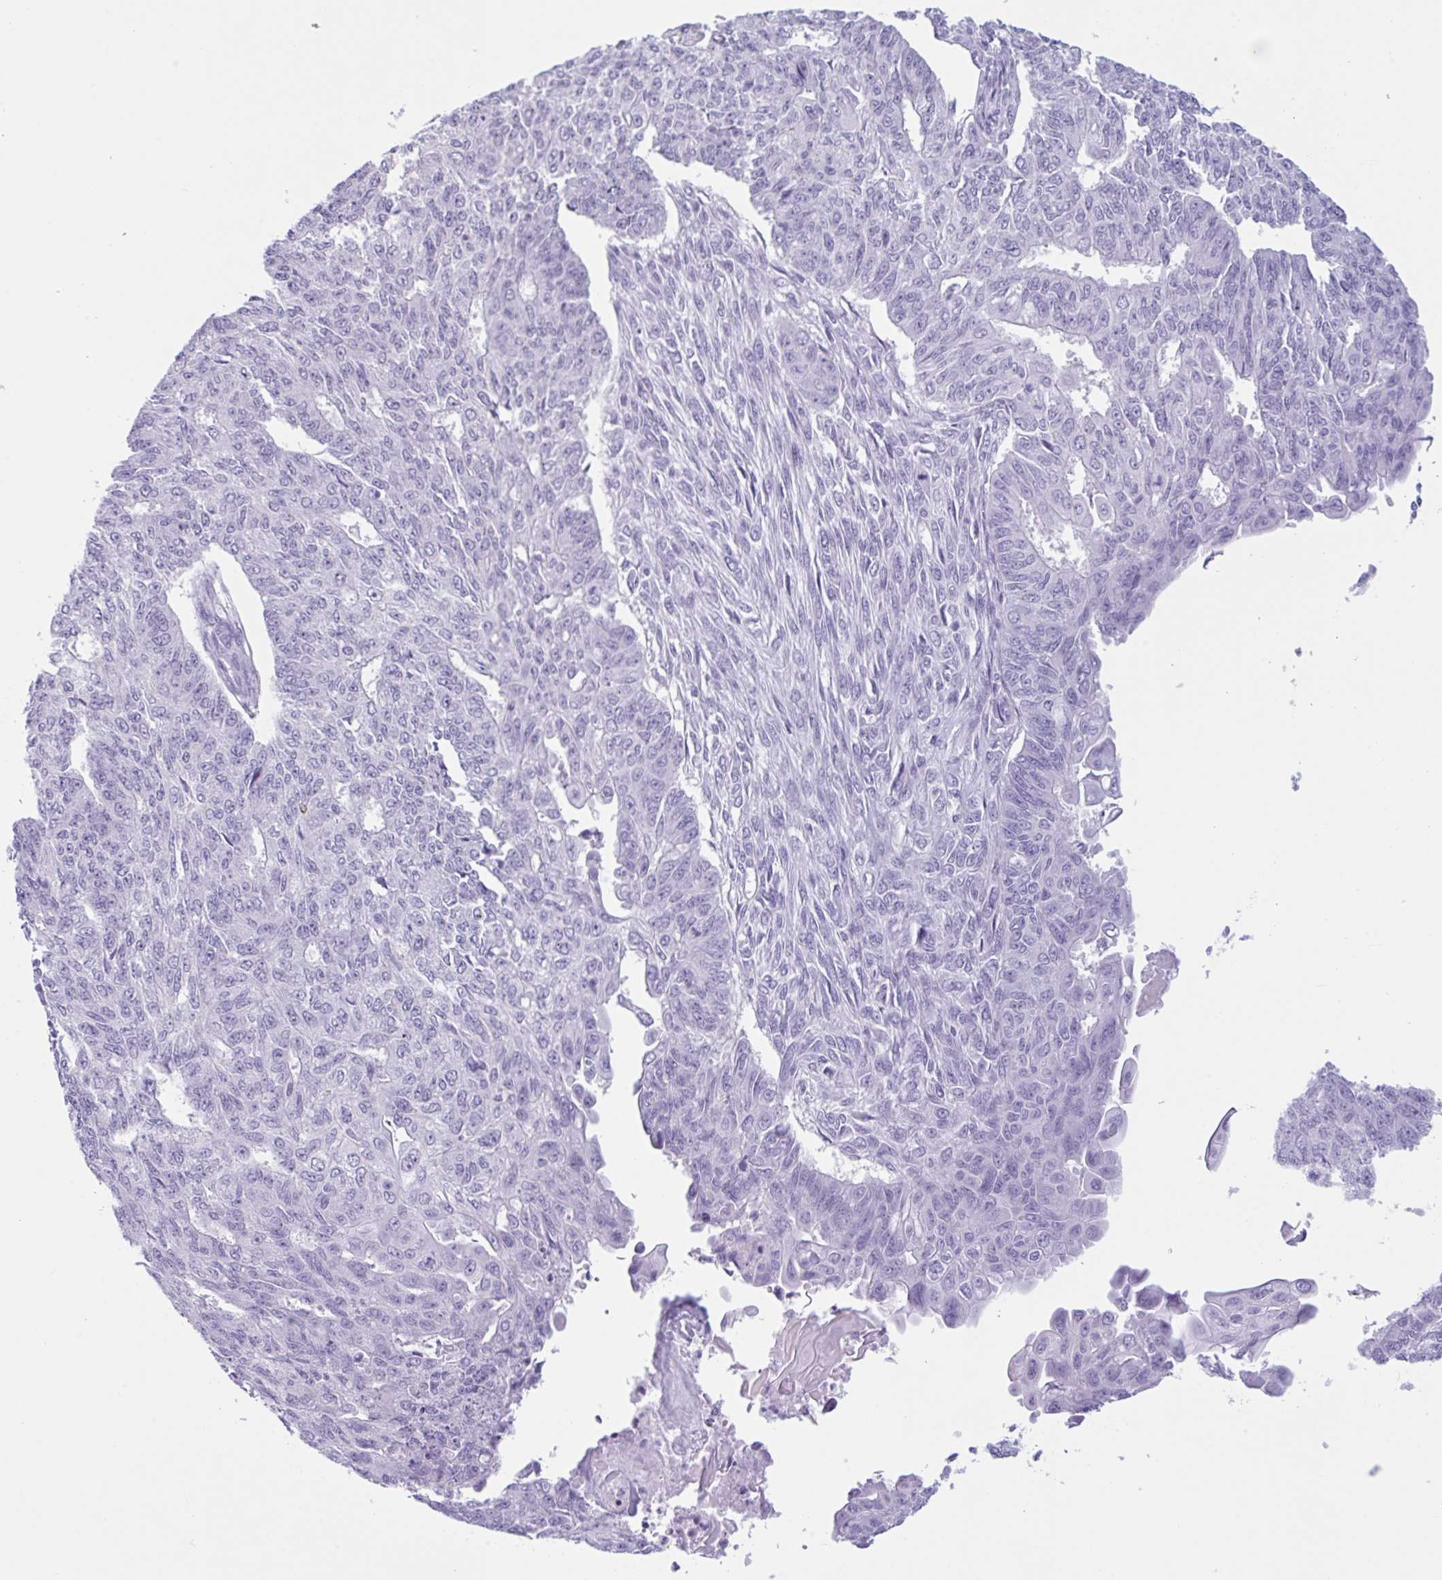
{"staining": {"intensity": "negative", "quantity": "none", "location": "none"}, "tissue": "endometrial cancer", "cell_type": "Tumor cells", "image_type": "cancer", "snomed": [{"axis": "morphology", "description": "Adenocarcinoma, NOS"}, {"axis": "topography", "description": "Endometrium"}], "caption": "Tumor cells are negative for protein expression in human adenocarcinoma (endometrial). (DAB (3,3'-diaminobenzidine) IHC, high magnification).", "gene": "CTSE", "patient": {"sex": "female", "age": 32}}